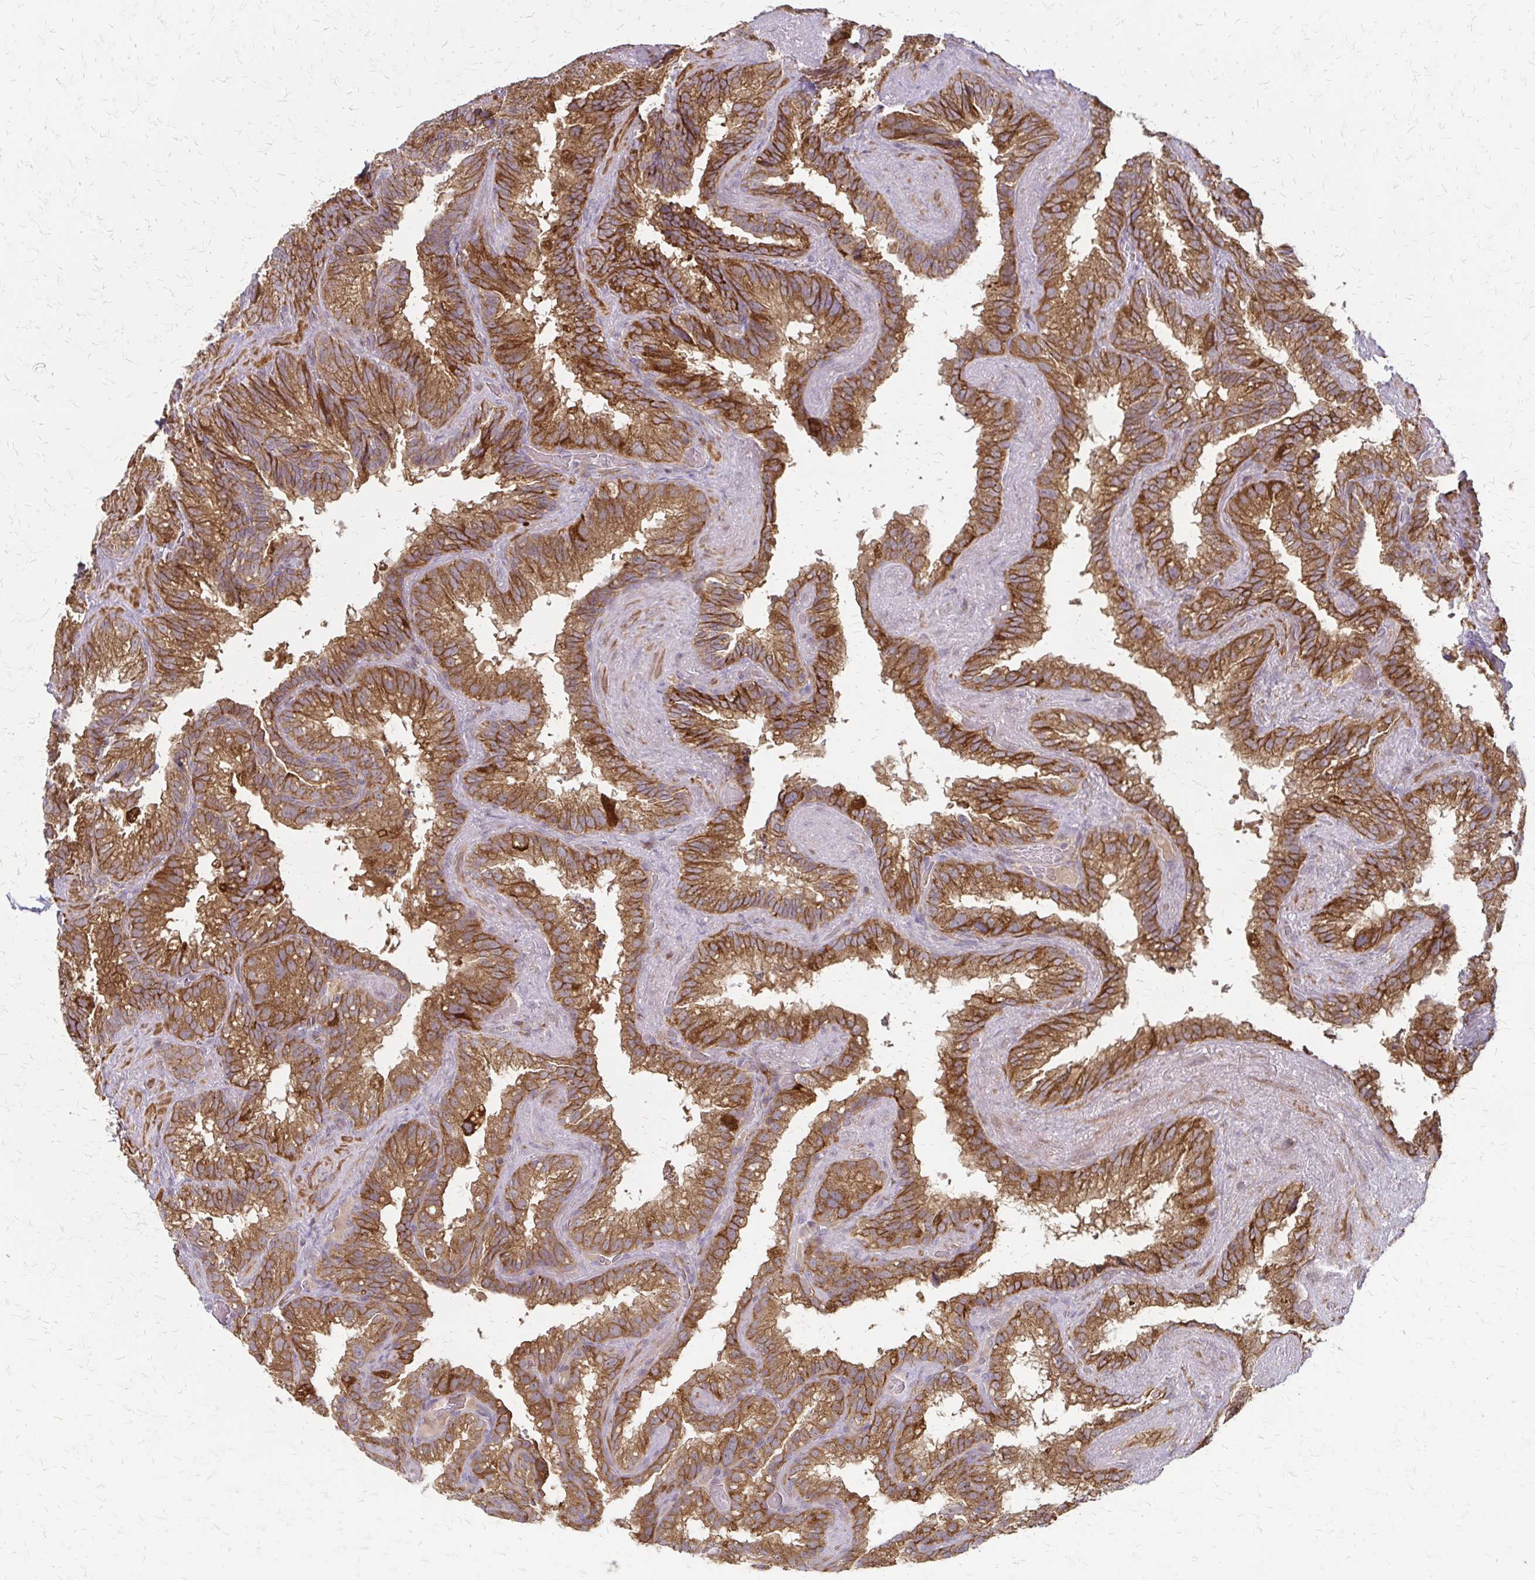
{"staining": {"intensity": "moderate", "quantity": ">75%", "location": "cytoplasmic/membranous"}, "tissue": "seminal vesicle", "cell_type": "Glandular cells", "image_type": "normal", "snomed": [{"axis": "morphology", "description": "Normal tissue, NOS"}, {"axis": "topography", "description": "Seminal veicle"}], "caption": "Immunohistochemical staining of benign human seminal vesicle shows medium levels of moderate cytoplasmic/membranous staining in approximately >75% of glandular cells.", "gene": "ZNF383", "patient": {"sex": "male", "age": 60}}